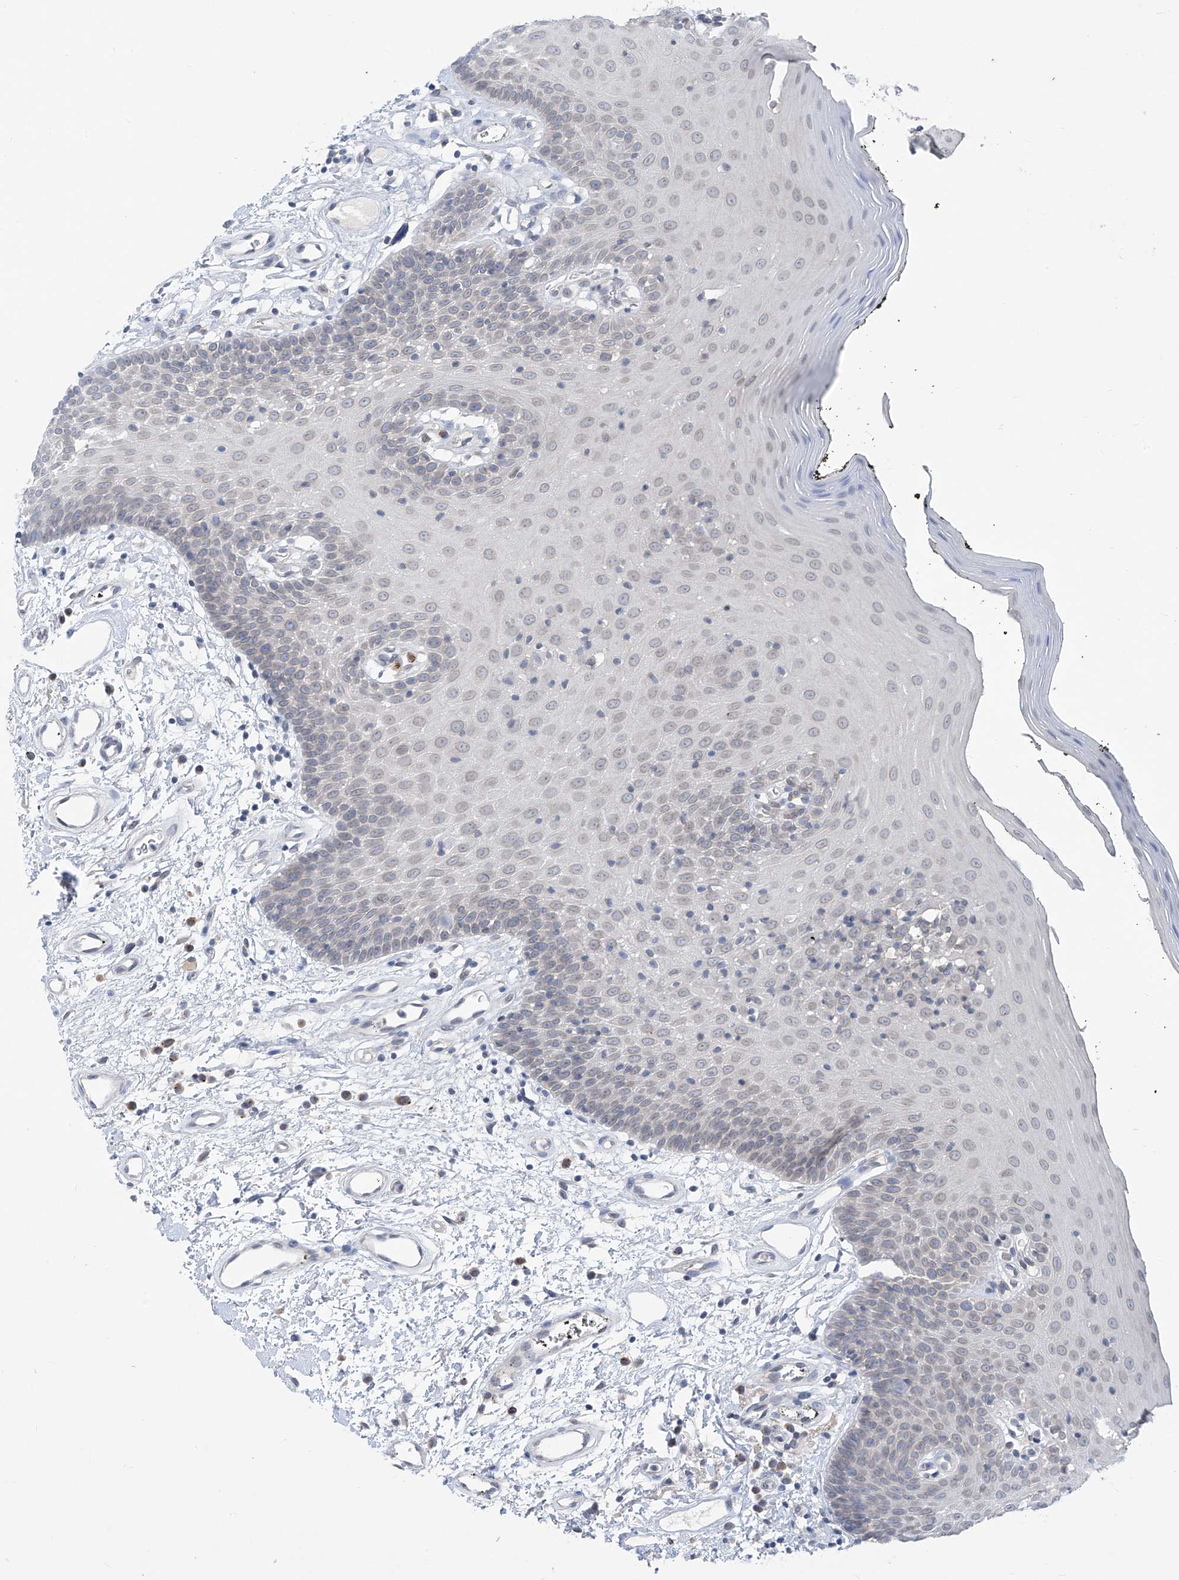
{"staining": {"intensity": "negative", "quantity": "none", "location": "none"}, "tissue": "oral mucosa", "cell_type": "Squamous epithelial cells", "image_type": "normal", "snomed": [{"axis": "morphology", "description": "Normal tissue, NOS"}, {"axis": "topography", "description": "Oral tissue"}], "caption": "Immunohistochemical staining of unremarkable human oral mucosa demonstrates no significant expression in squamous epithelial cells.", "gene": "KRTAP25", "patient": {"sex": "male", "age": 74}}